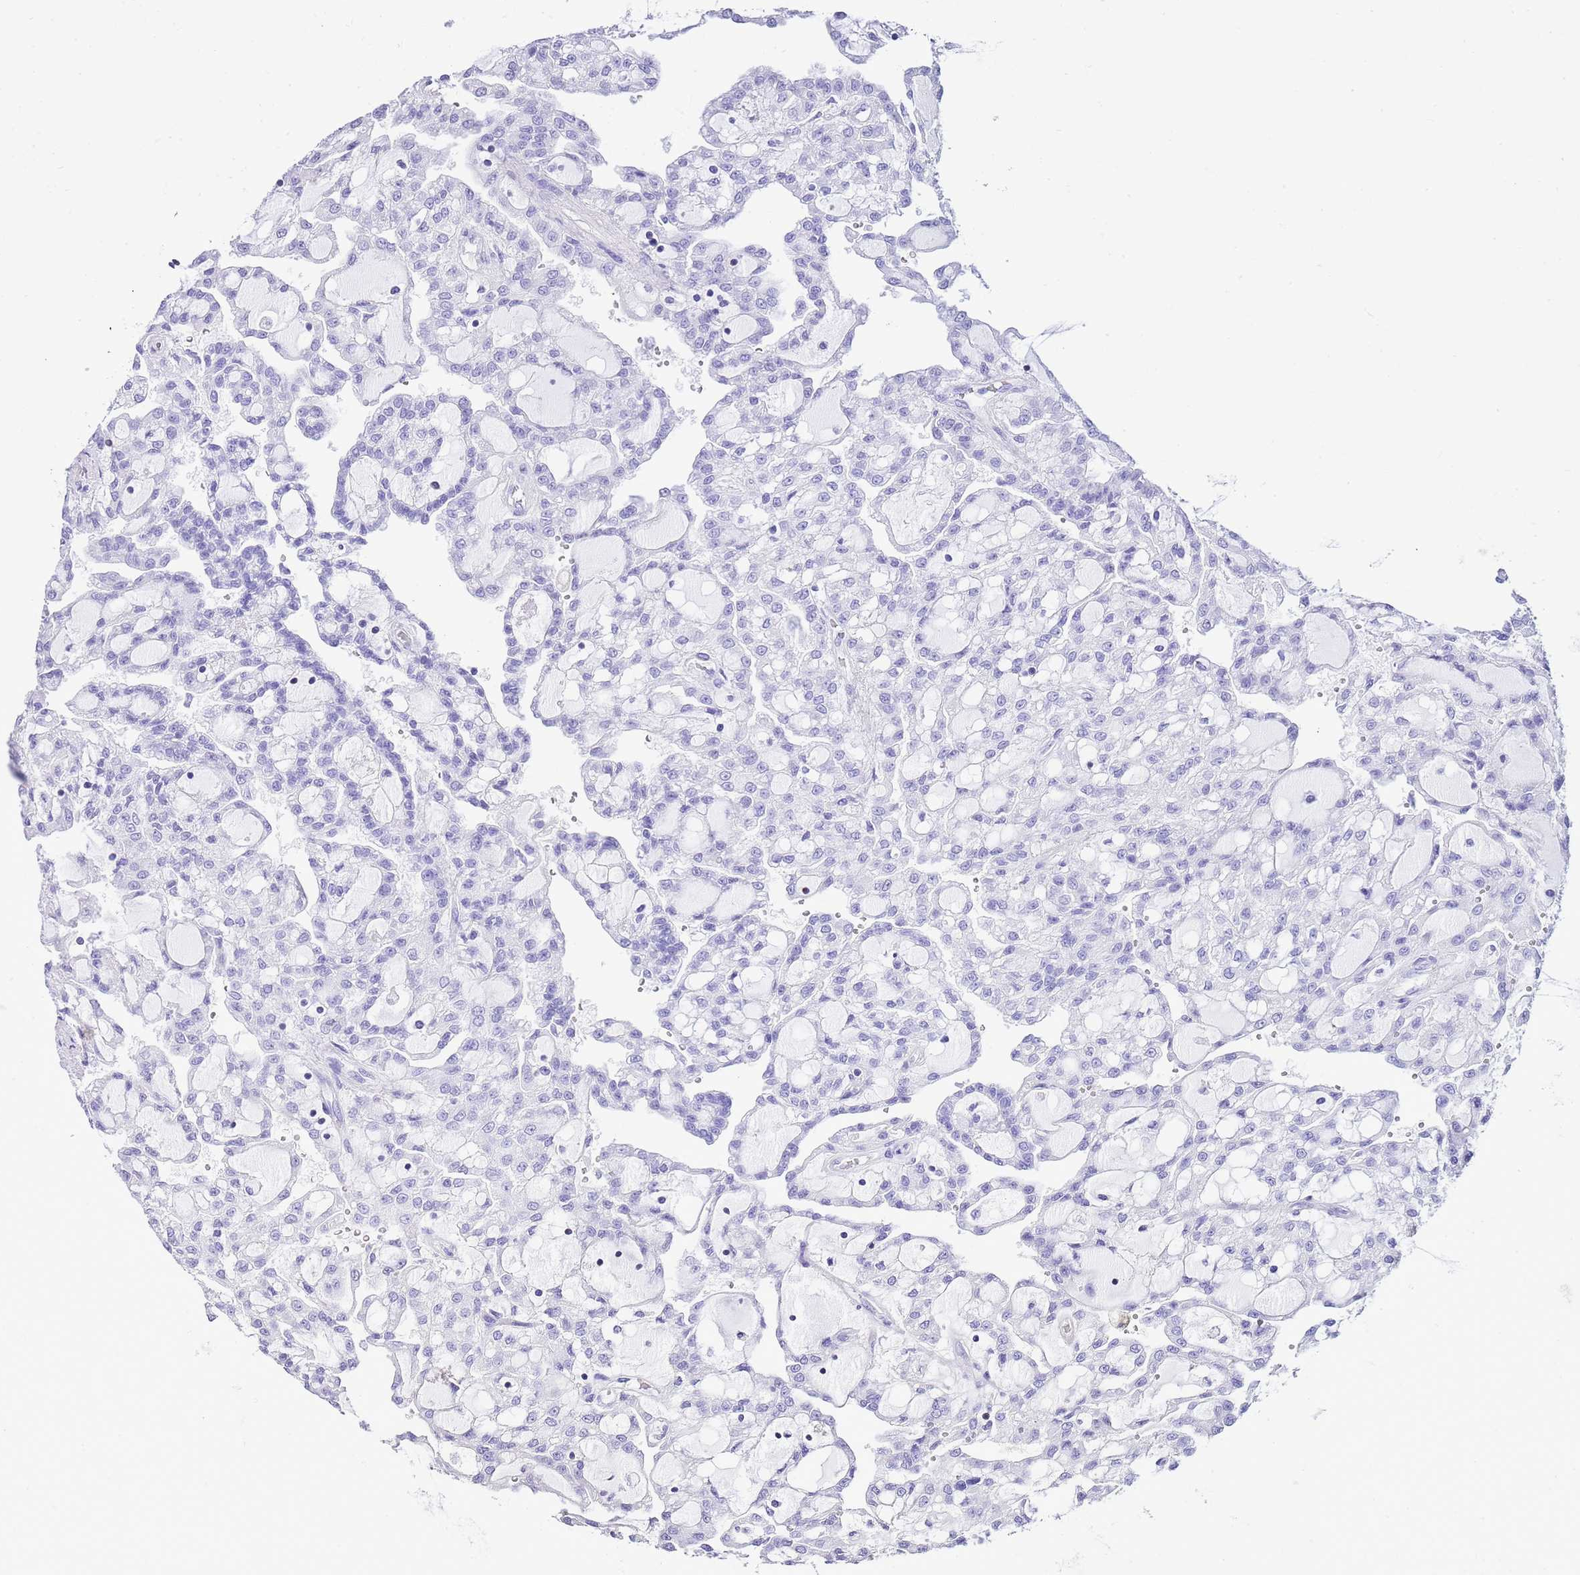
{"staining": {"intensity": "negative", "quantity": "none", "location": "none"}, "tissue": "renal cancer", "cell_type": "Tumor cells", "image_type": "cancer", "snomed": [{"axis": "morphology", "description": "Adenocarcinoma, NOS"}, {"axis": "topography", "description": "Kidney"}], "caption": "Immunohistochemistry (IHC) of human renal cancer (adenocarcinoma) exhibits no staining in tumor cells. The staining is performed using DAB brown chromogen with nuclei counter-stained in using hematoxylin.", "gene": "CNN2", "patient": {"sex": "male", "age": 63}}